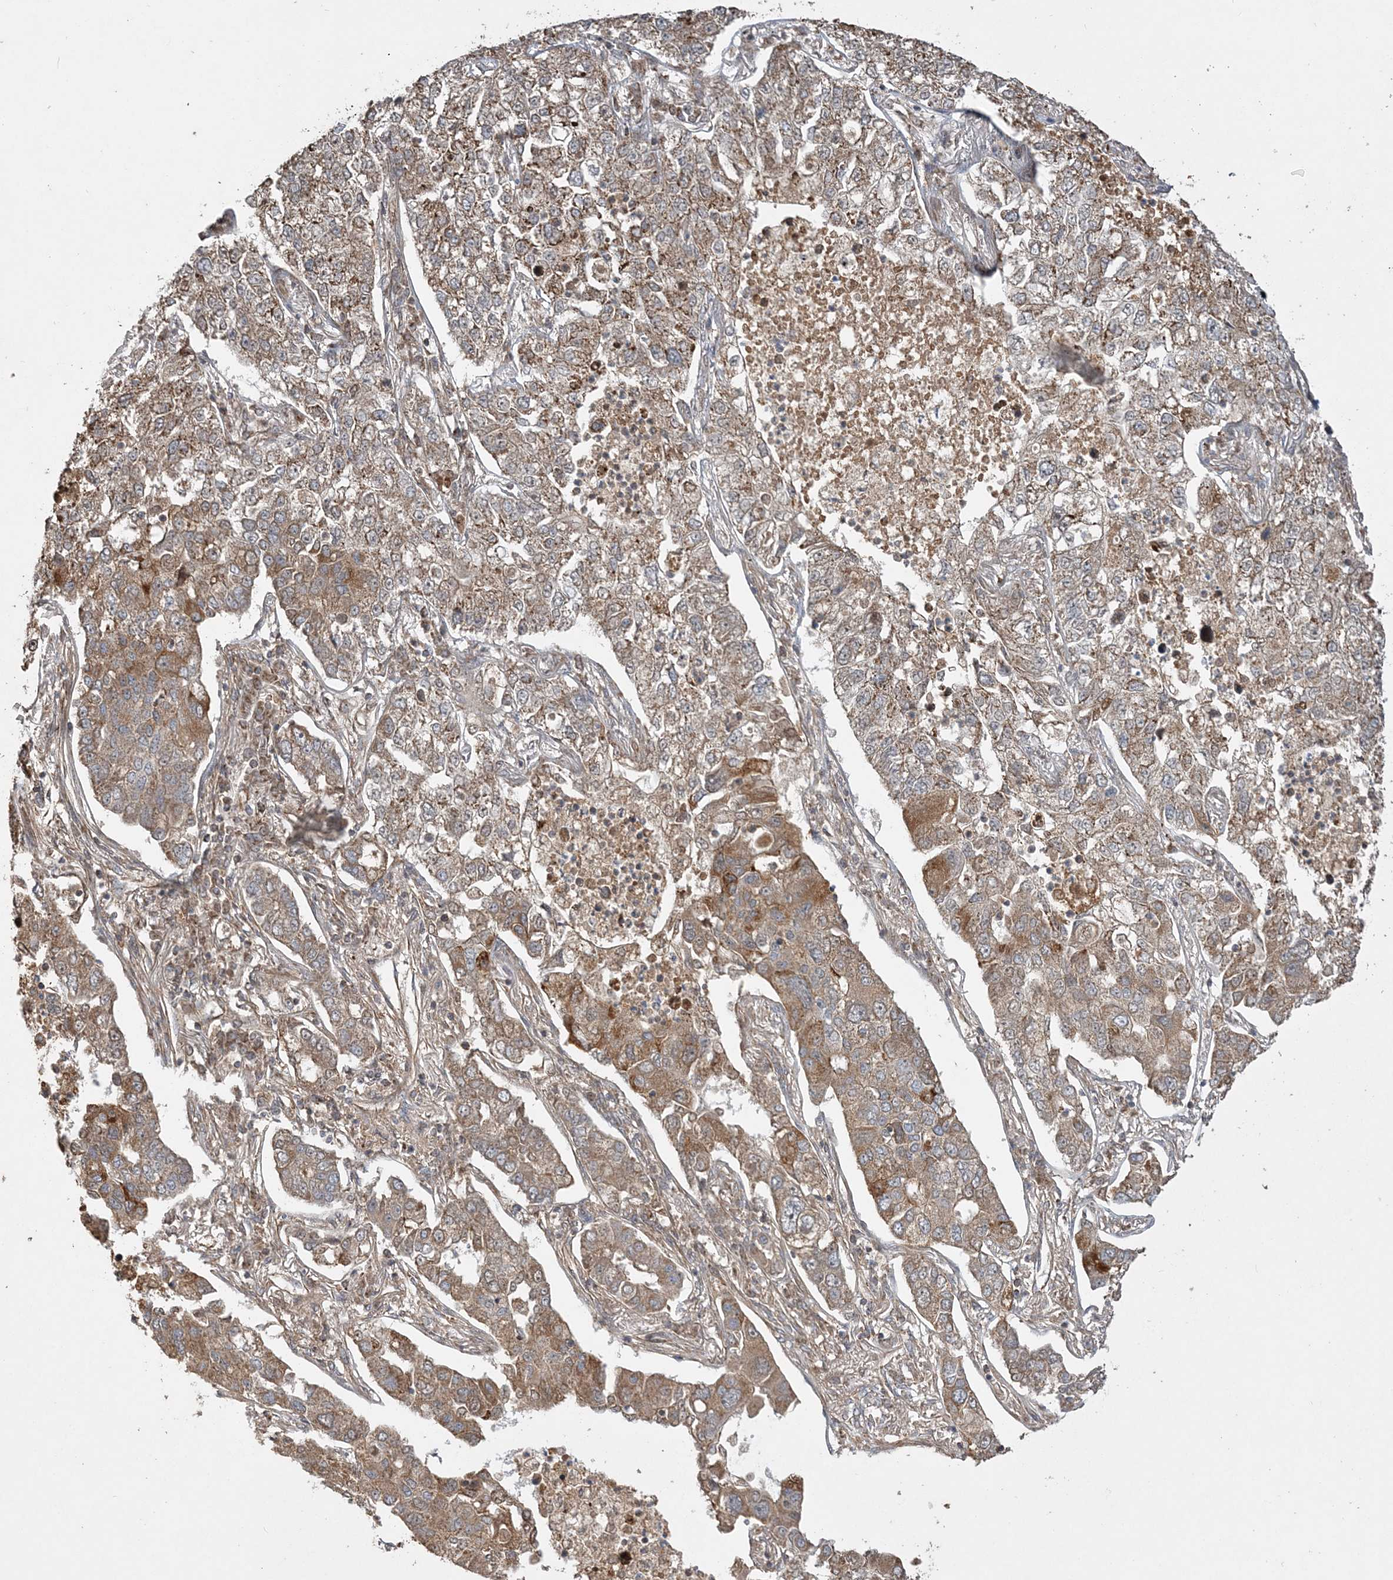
{"staining": {"intensity": "moderate", "quantity": ">75%", "location": "cytoplasmic/membranous"}, "tissue": "lung cancer", "cell_type": "Tumor cells", "image_type": "cancer", "snomed": [{"axis": "morphology", "description": "Adenocarcinoma, NOS"}, {"axis": "topography", "description": "Lung"}], "caption": "Immunohistochemistry of adenocarcinoma (lung) reveals medium levels of moderate cytoplasmic/membranous positivity in about >75% of tumor cells. The protein of interest is shown in brown color, while the nuclei are stained blue.", "gene": "SCLT1", "patient": {"sex": "male", "age": 49}}